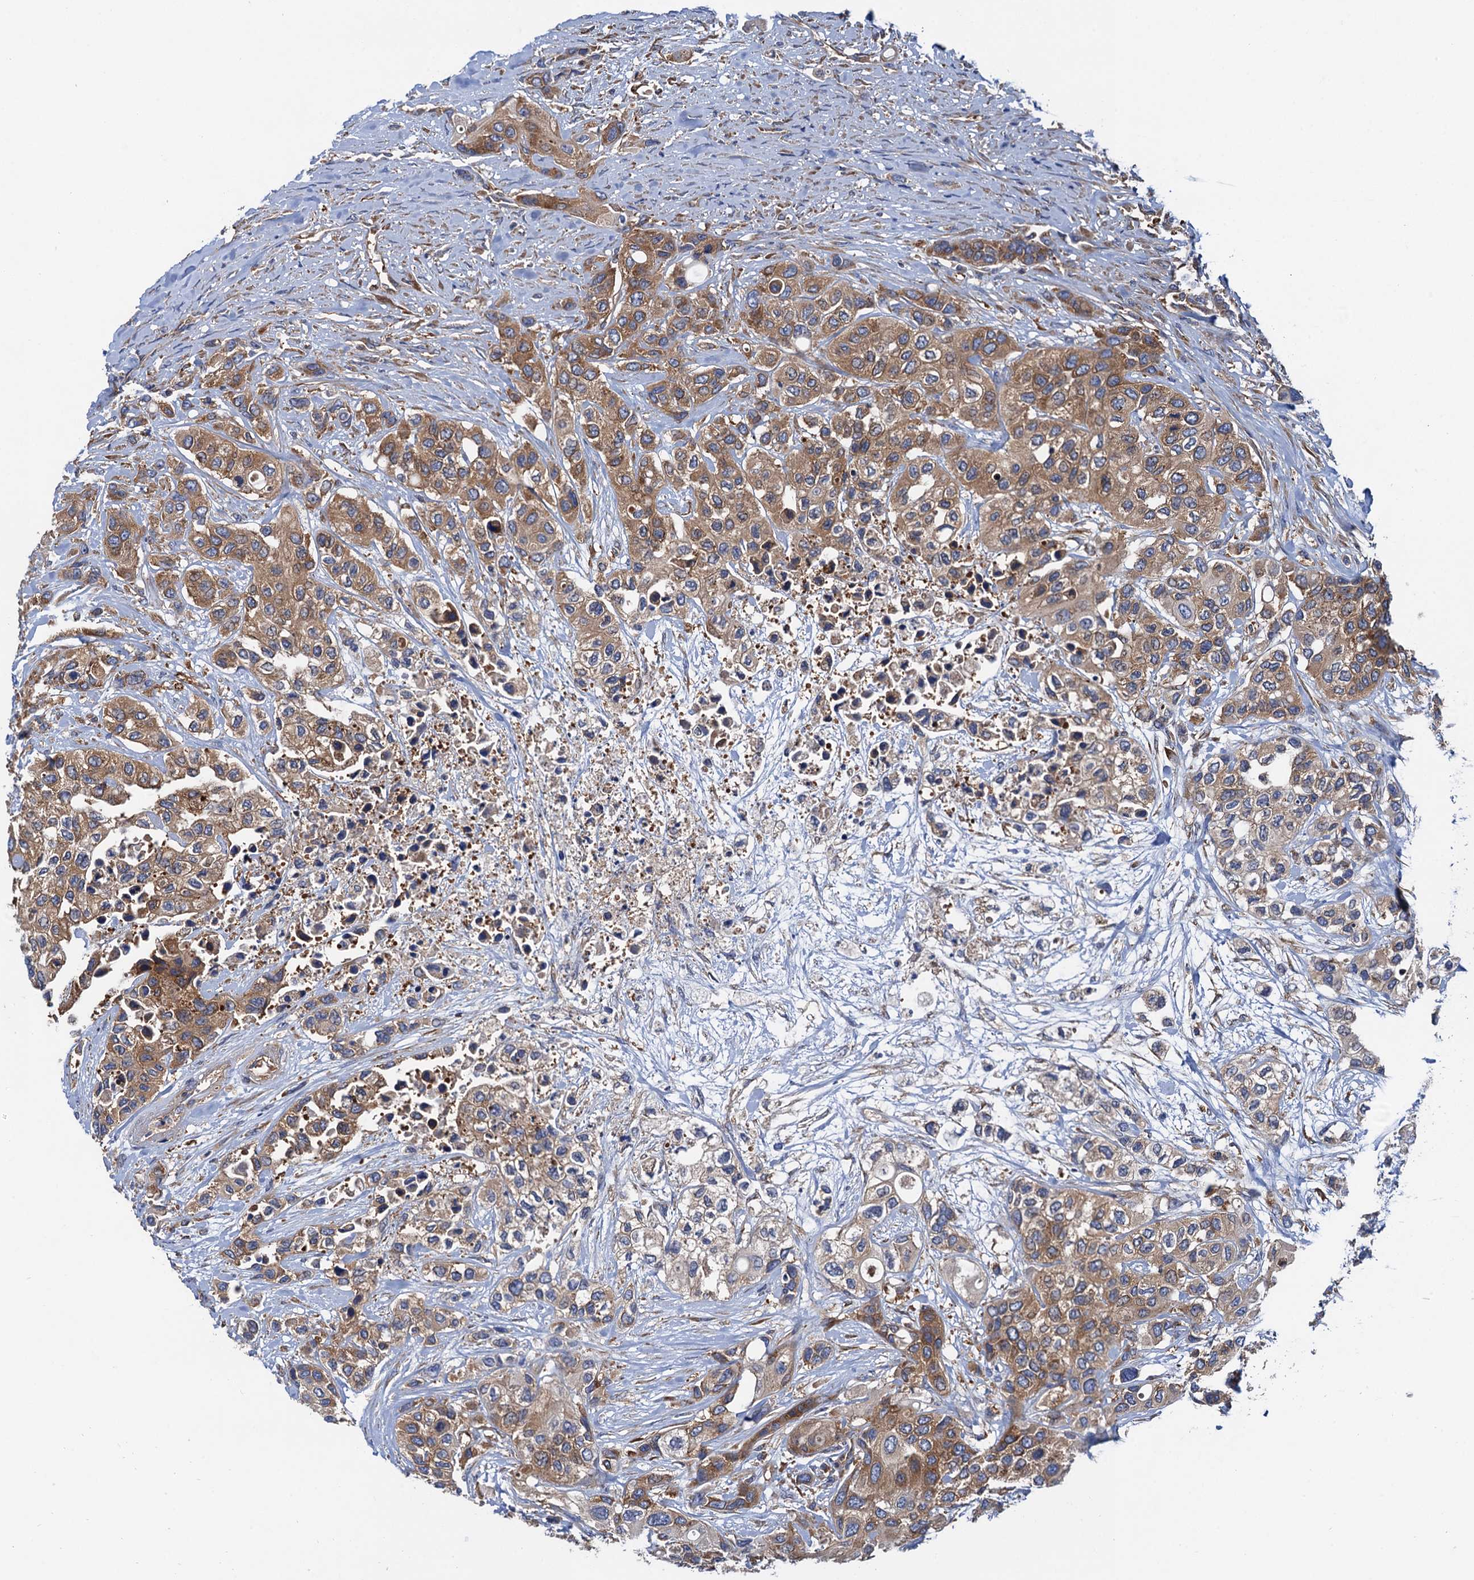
{"staining": {"intensity": "moderate", "quantity": ">75%", "location": "cytoplasmic/membranous"}, "tissue": "urothelial cancer", "cell_type": "Tumor cells", "image_type": "cancer", "snomed": [{"axis": "morphology", "description": "Normal tissue, NOS"}, {"axis": "morphology", "description": "Urothelial carcinoma, High grade"}, {"axis": "topography", "description": "Vascular tissue"}, {"axis": "topography", "description": "Urinary bladder"}], "caption": "Protein staining of urothelial carcinoma (high-grade) tissue displays moderate cytoplasmic/membranous positivity in about >75% of tumor cells.", "gene": "MRPL48", "patient": {"sex": "female", "age": 56}}